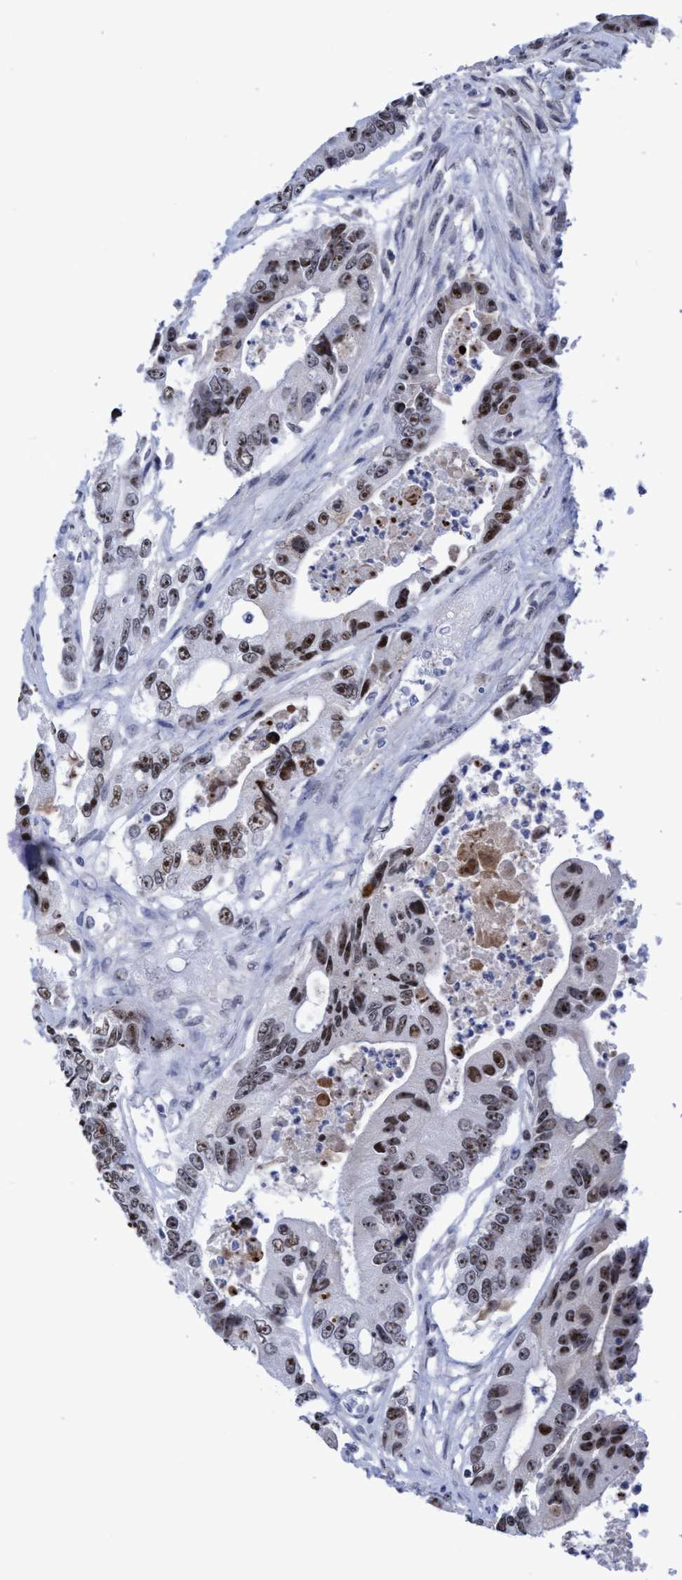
{"staining": {"intensity": "moderate", "quantity": ">75%", "location": "nuclear"}, "tissue": "colorectal cancer", "cell_type": "Tumor cells", "image_type": "cancer", "snomed": [{"axis": "morphology", "description": "Adenocarcinoma, NOS"}, {"axis": "topography", "description": "Colon"}], "caption": "IHC photomicrograph of human colorectal cancer stained for a protein (brown), which exhibits medium levels of moderate nuclear expression in about >75% of tumor cells.", "gene": "EFCAB10", "patient": {"sex": "female", "age": 77}}